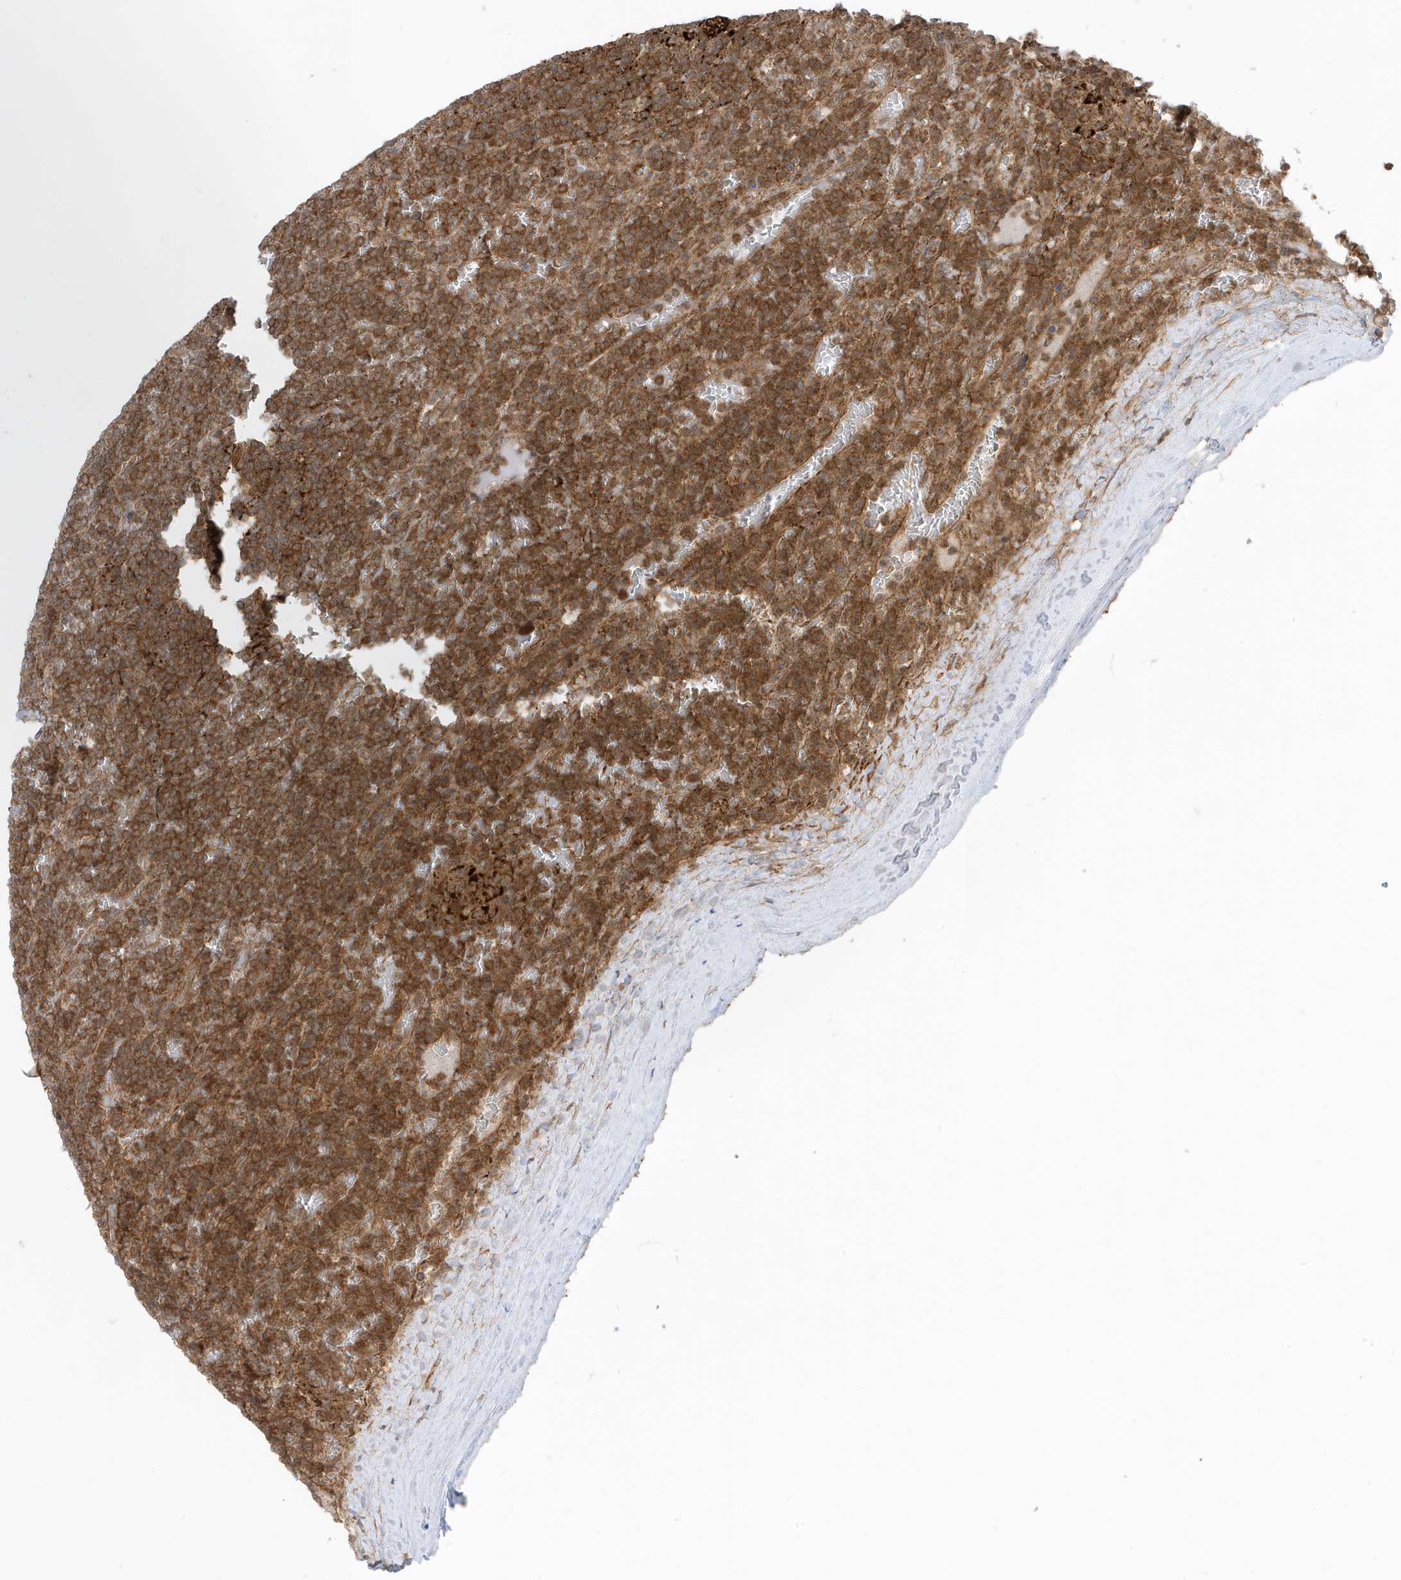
{"staining": {"intensity": "strong", "quantity": ">75%", "location": "cytoplasmic/membranous"}, "tissue": "lymphoma", "cell_type": "Tumor cells", "image_type": "cancer", "snomed": [{"axis": "morphology", "description": "Malignant lymphoma, non-Hodgkin's type, Low grade"}, {"axis": "topography", "description": "Spleen"}], "caption": "Lymphoma stained with DAB (3,3'-diaminobenzidine) immunohistochemistry (IHC) displays high levels of strong cytoplasmic/membranous staining in about >75% of tumor cells. The staining was performed using DAB (3,3'-diaminobenzidine), with brown indicating positive protein expression. Nuclei are stained blue with hematoxylin.", "gene": "DHX36", "patient": {"sex": "female", "age": 19}}